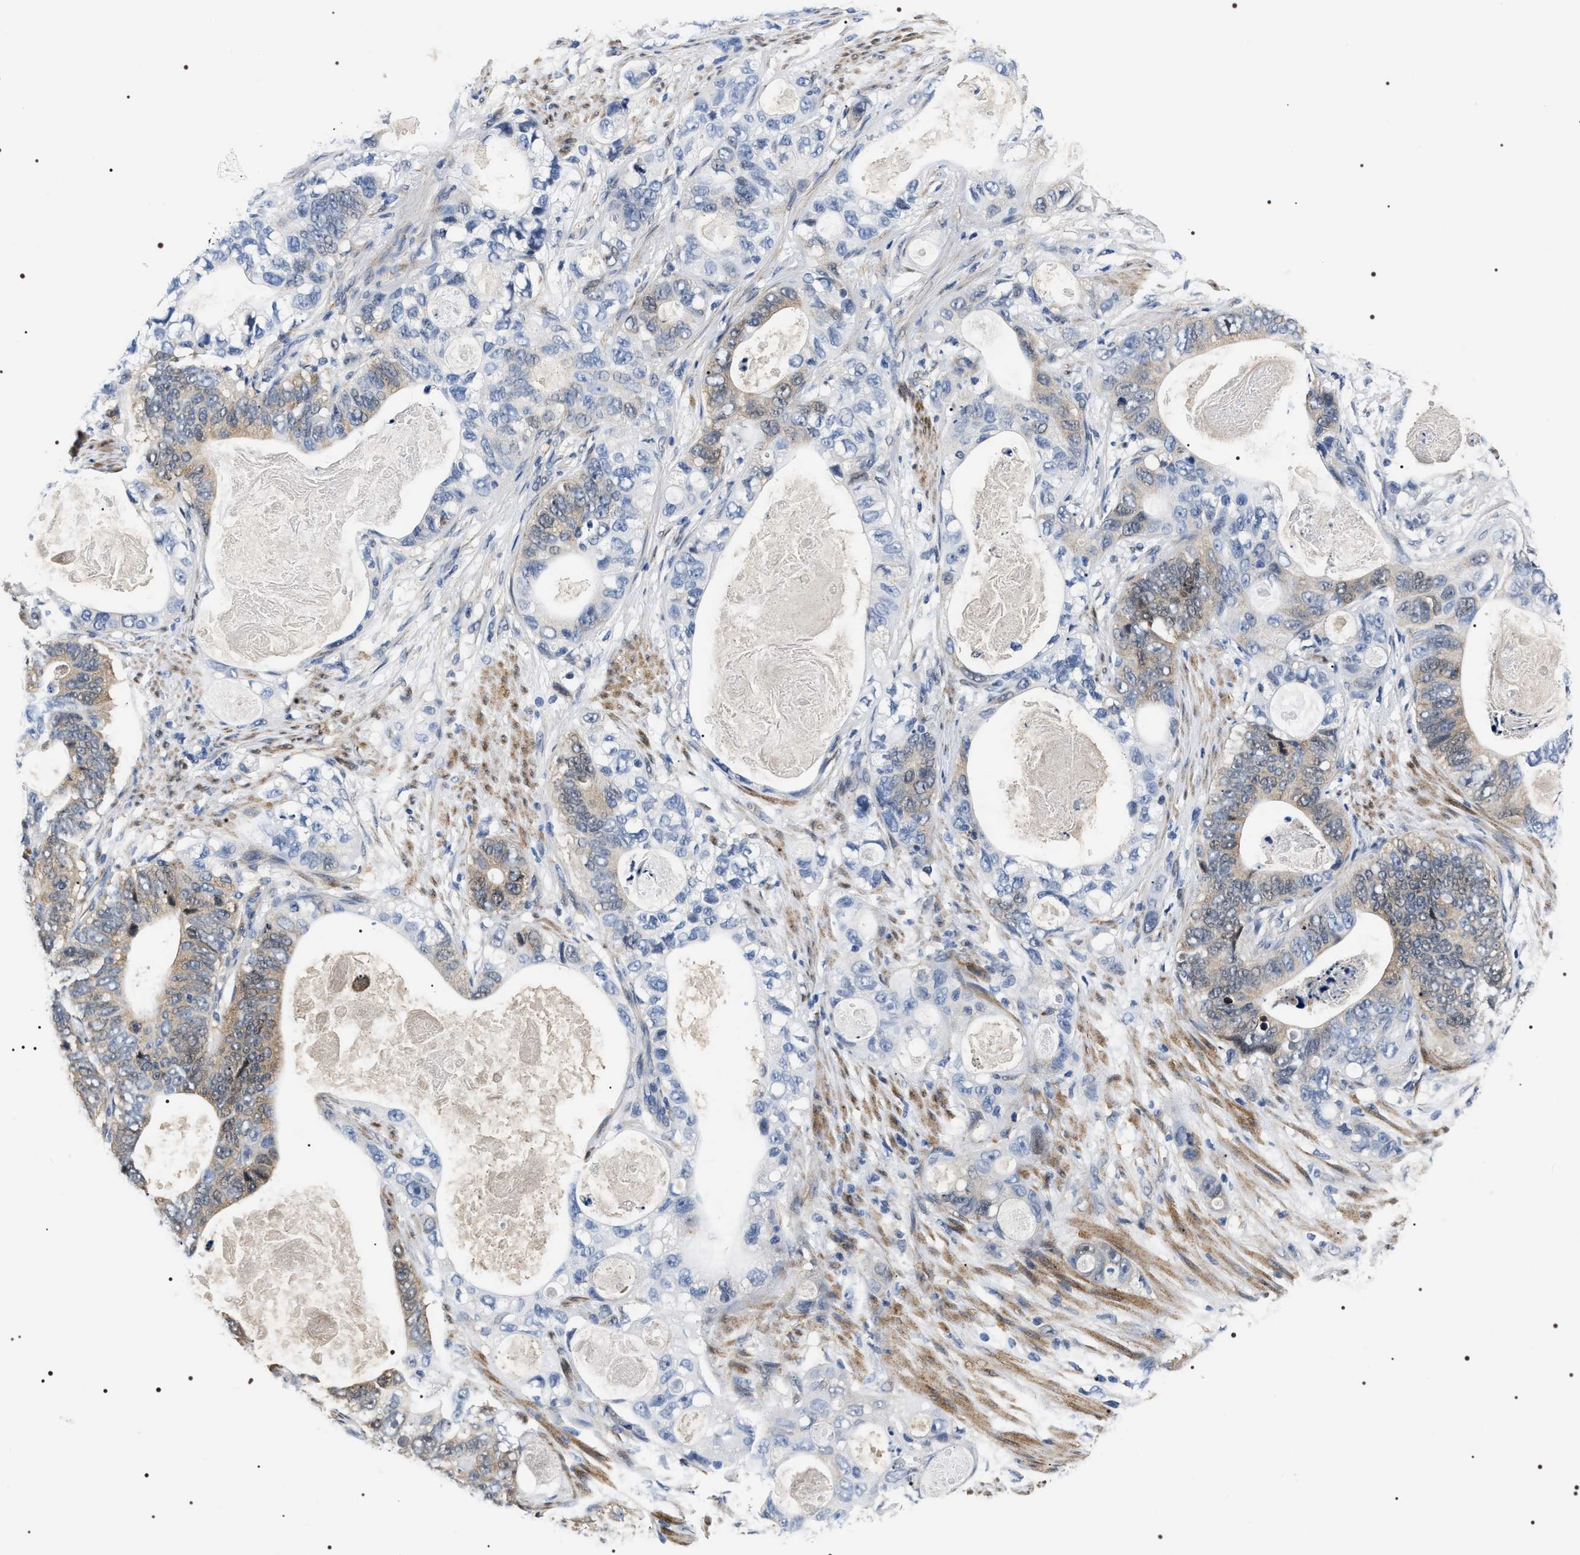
{"staining": {"intensity": "weak", "quantity": "<25%", "location": "cytoplasmic/membranous"}, "tissue": "stomach cancer", "cell_type": "Tumor cells", "image_type": "cancer", "snomed": [{"axis": "morphology", "description": "Normal tissue, NOS"}, {"axis": "morphology", "description": "Adenocarcinoma, NOS"}, {"axis": "topography", "description": "Stomach"}], "caption": "DAB immunohistochemical staining of stomach cancer shows no significant staining in tumor cells.", "gene": "BAG2", "patient": {"sex": "female", "age": 89}}